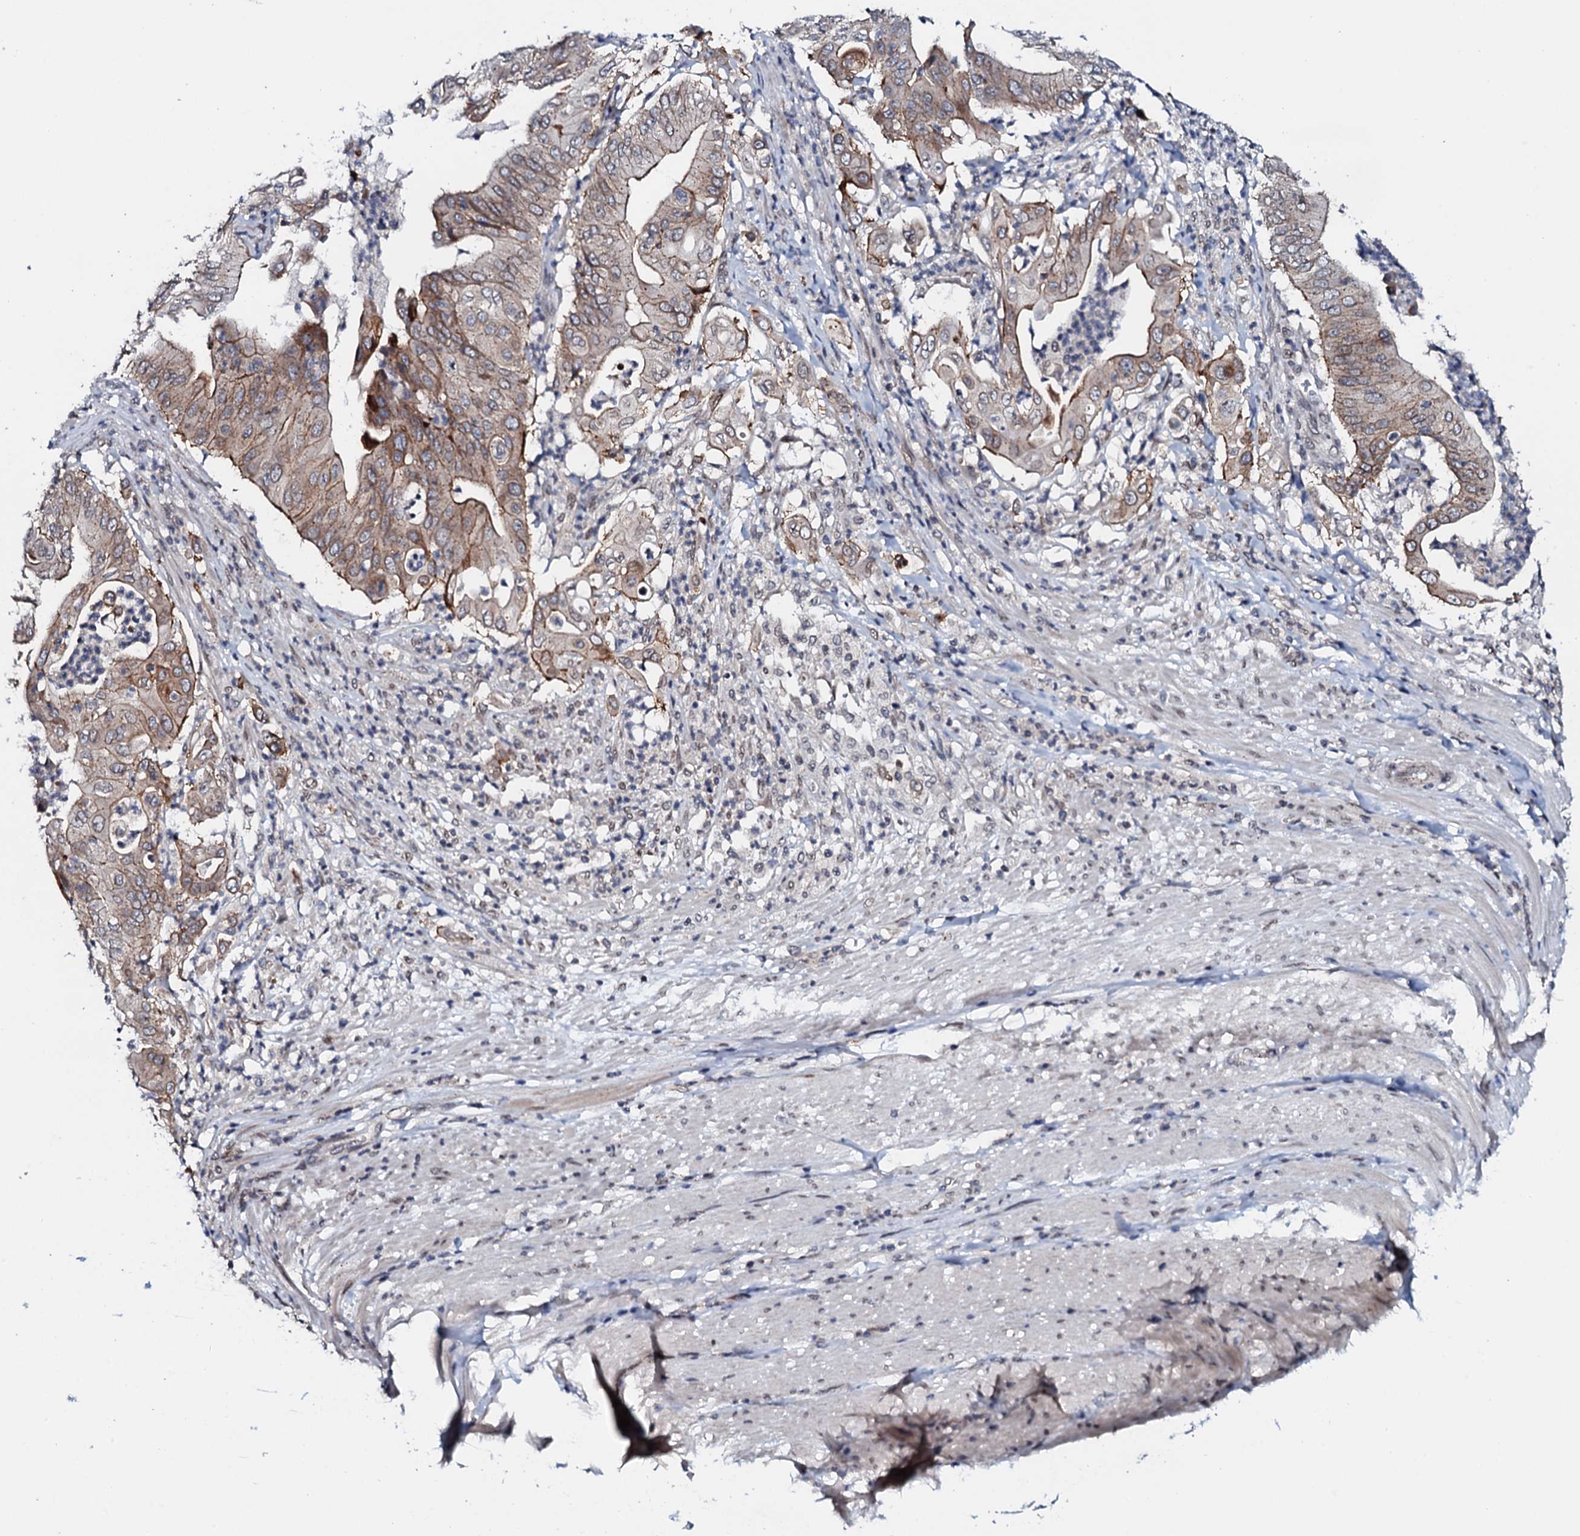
{"staining": {"intensity": "moderate", "quantity": "25%-75%", "location": "cytoplasmic/membranous"}, "tissue": "pancreatic cancer", "cell_type": "Tumor cells", "image_type": "cancer", "snomed": [{"axis": "morphology", "description": "Adenocarcinoma, NOS"}, {"axis": "topography", "description": "Pancreas"}], "caption": "Immunohistochemical staining of human adenocarcinoma (pancreatic) shows medium levels of moderate cytoplasmic/membranous protein positivity in about 25%-75% of tumor cells. Nuclei are stained in blue.", "gene": "SNTA1", "patient": {"sex": "female", "age": 77}}